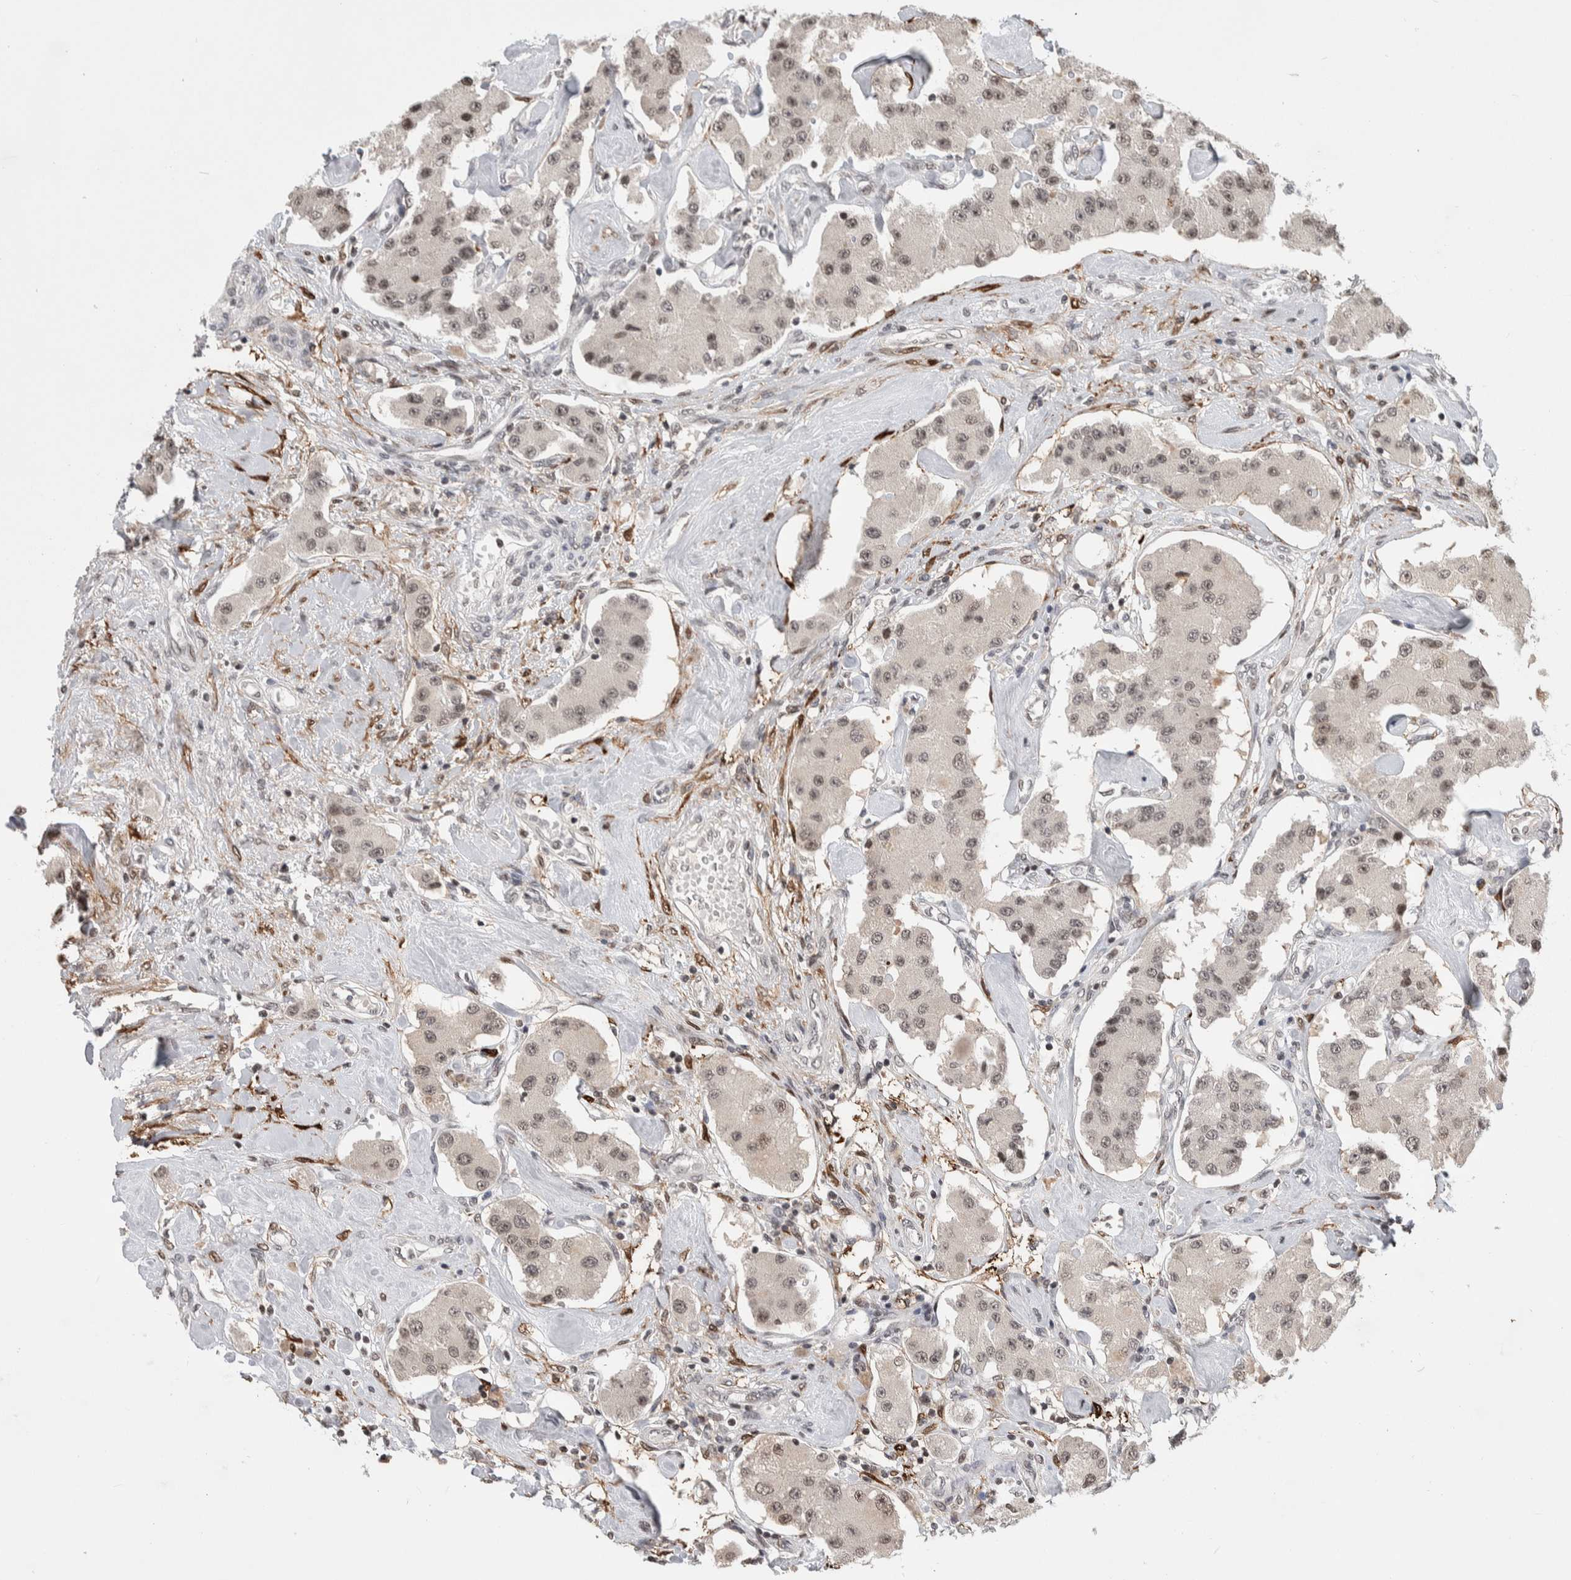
{"staining": {"intensity": "weak", "quantity": ">75%", "location": "nuclear"}, "tissue": "carcinoid", "cell_type": "Tumor cells", "image_type": "cancer", "snomed": [{"axis": "morphology", "description": "Carcinoid, malignant, NOS"}, {"axis": "topography", "description": "Pancreas"}], "caption": "Immunohistochemistry of human carcinoid (malignant) exhibits low levels of weak nuclear positivity in about >75% of tumor cells.", "gene": "ZSCAN21", "patient": {"sex": "male", "age": 41}}